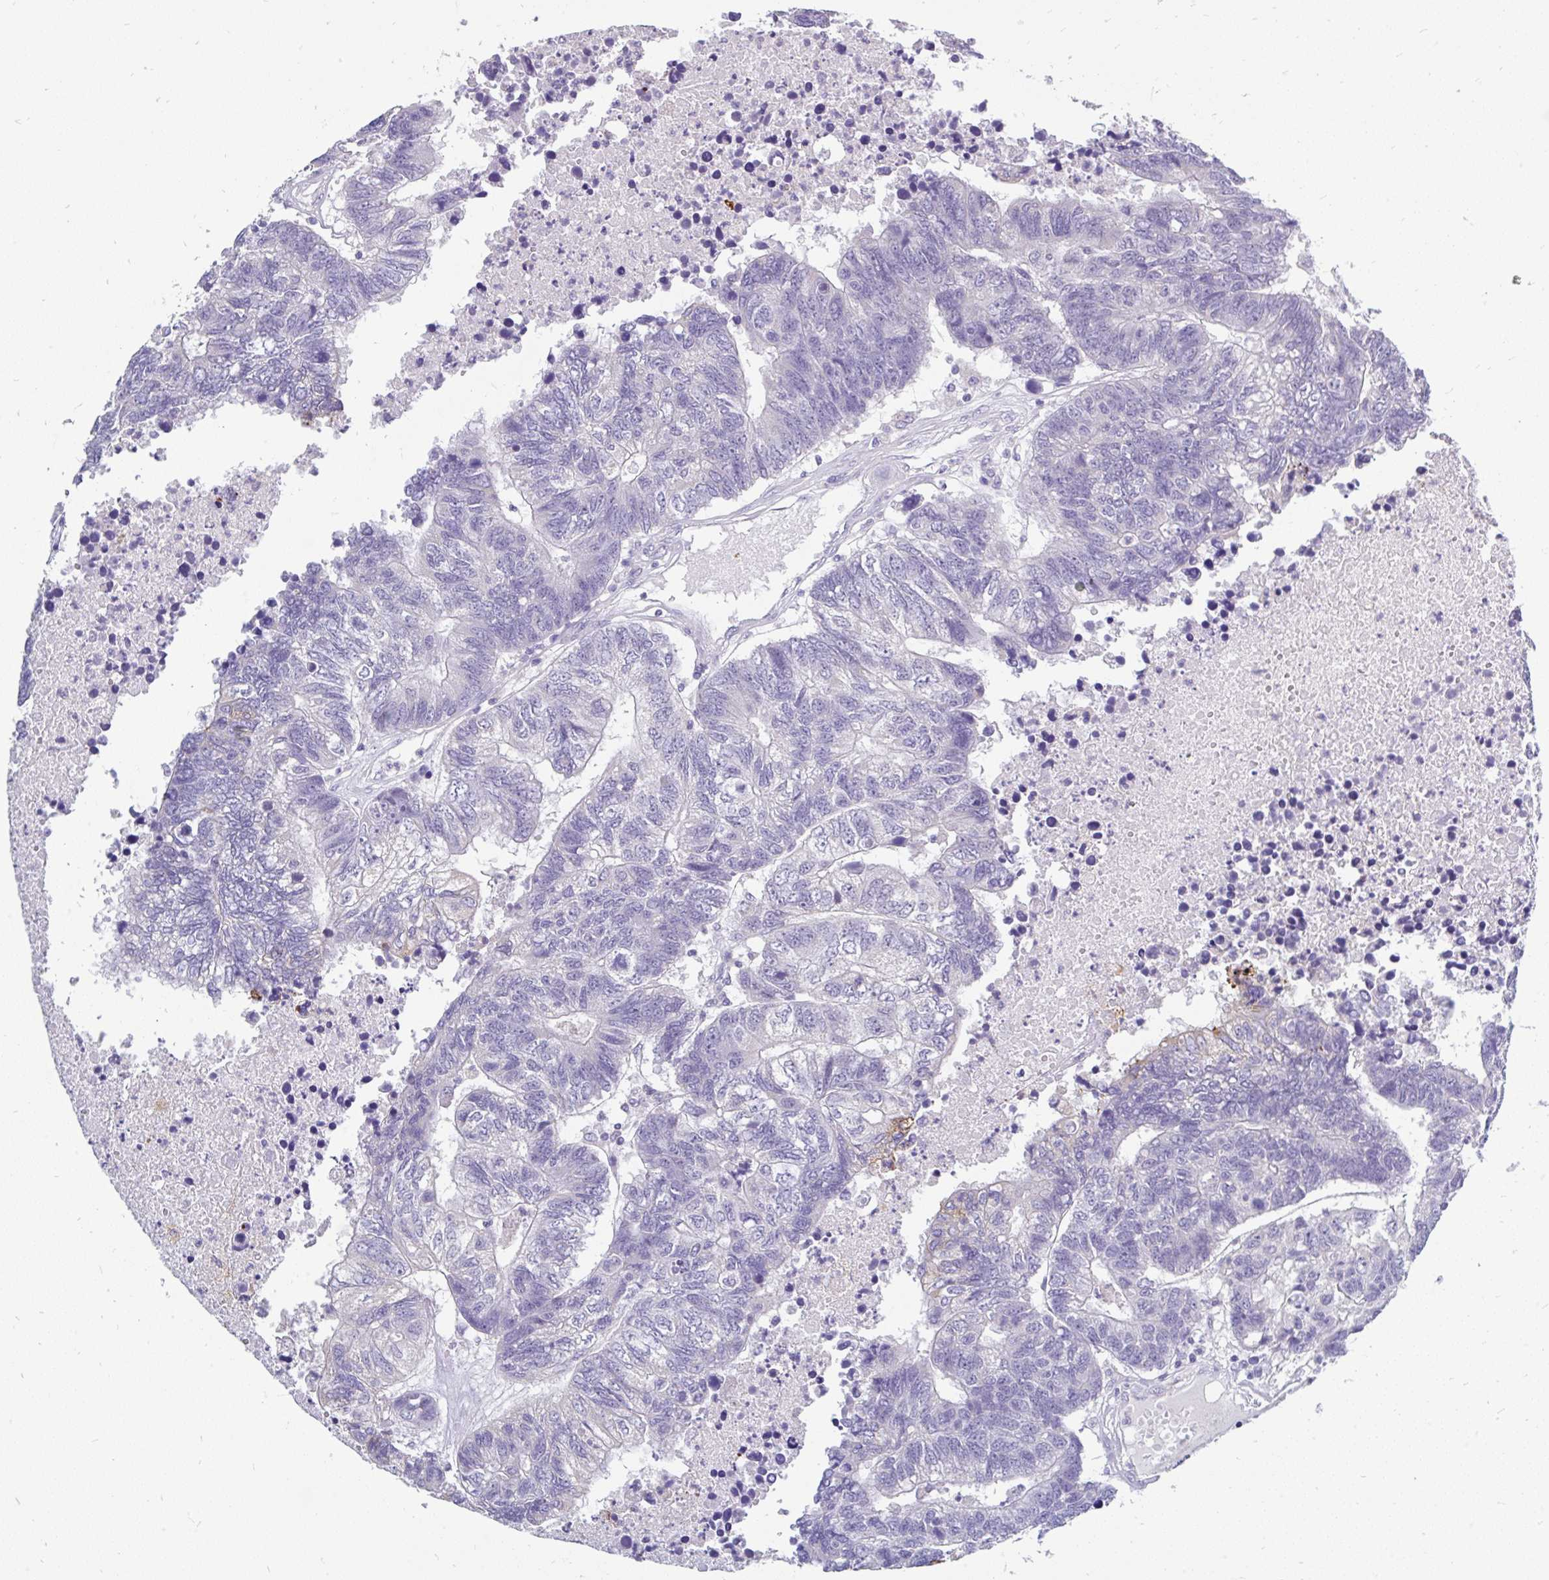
{"staining": {"intensity": "negative", "quantity": "none", "location": "none"}, "tissue": "colorectal cancer", "cell_type": "Tumor cells", "image_type": "cancer", "snomed": [{"axis": "morphology", "description": "Adenocarcinoma, NOS"}, {"axis": "topography", "description": "Colon"}], "caption": "An image of human colorectal cancer (adenocarcinoma) is negative for staining in tumor cells.", "gene": "INTS5", "patient": {"sex": "female", "age": 48}}